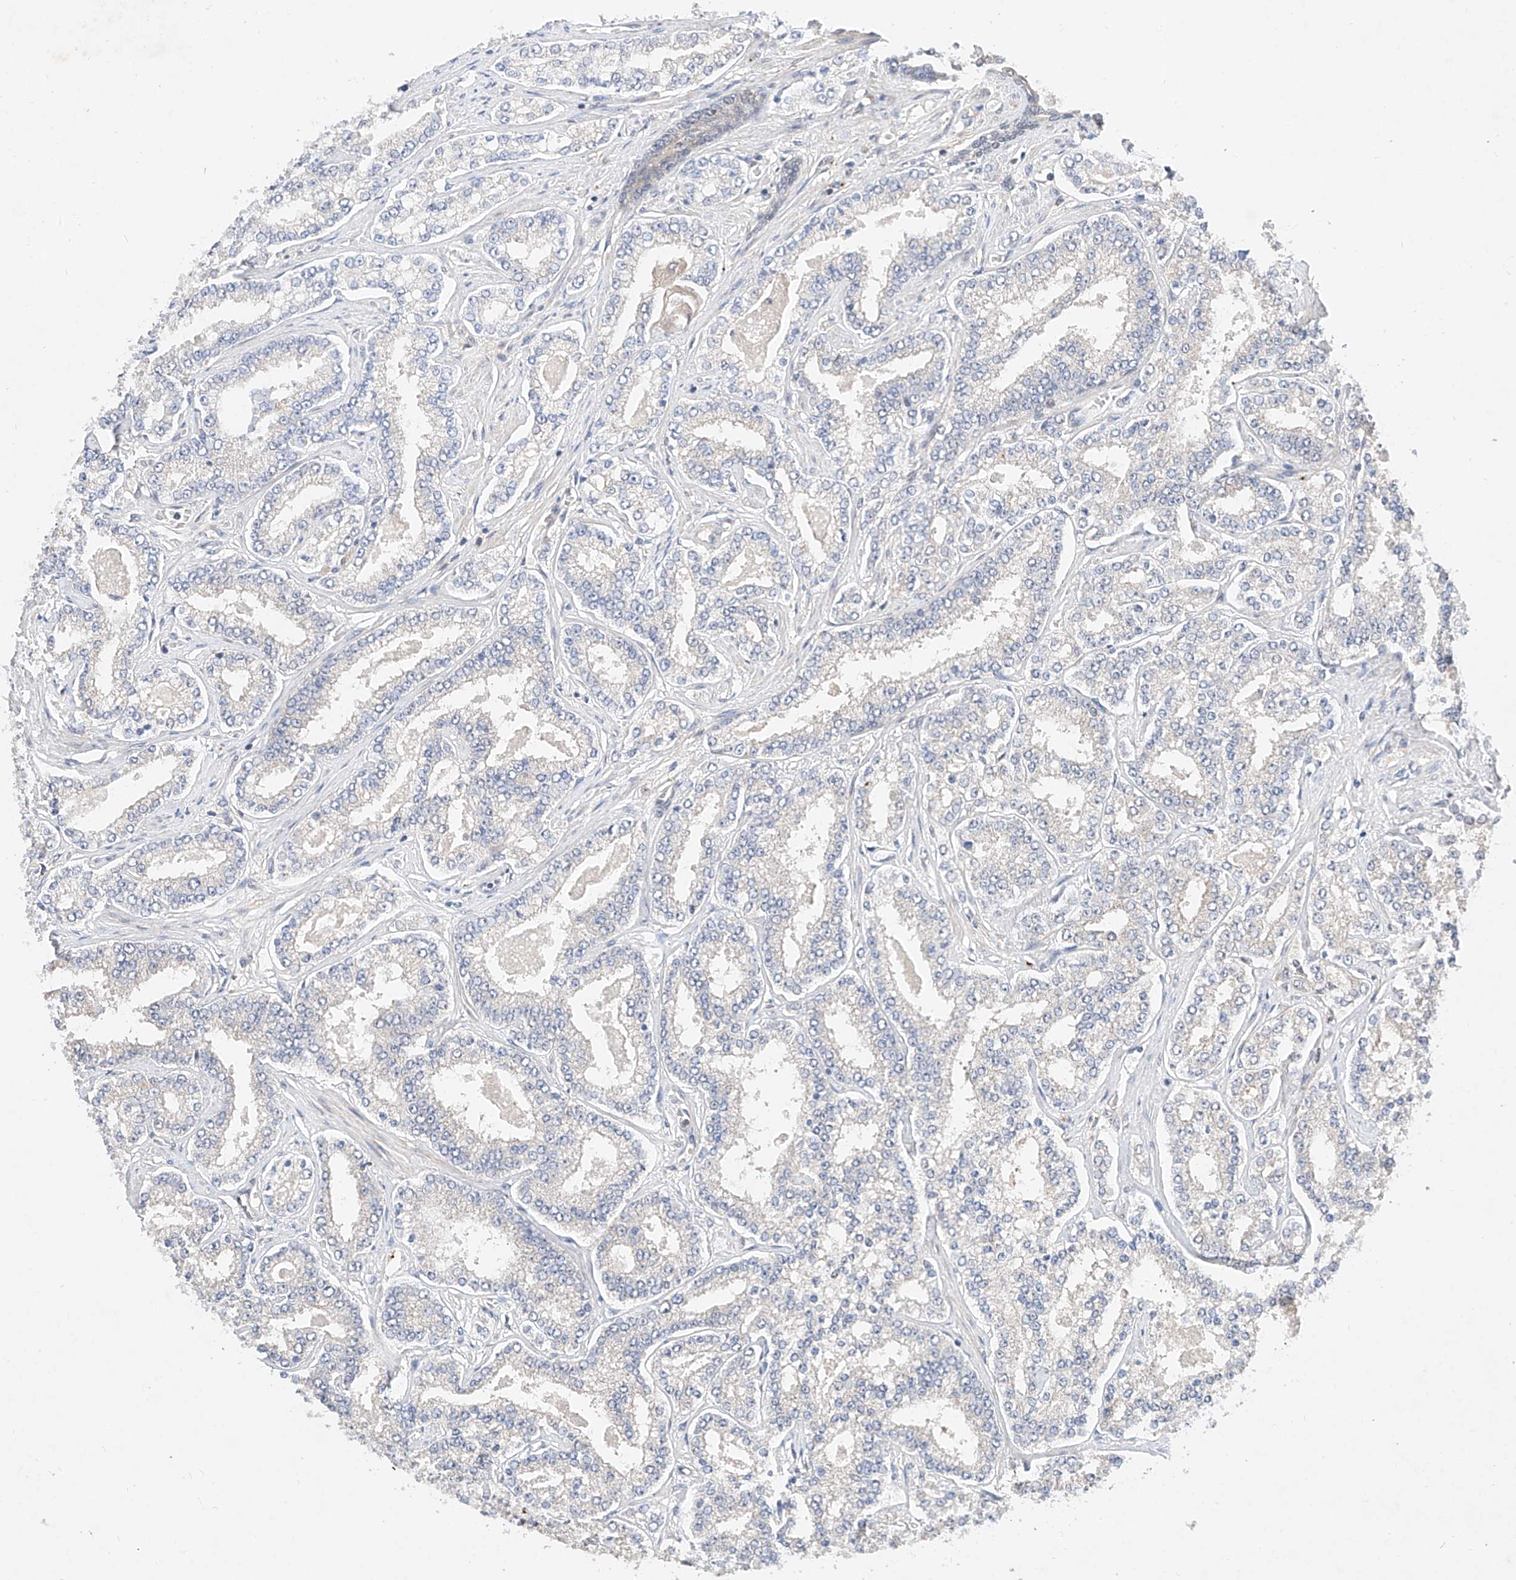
{"staining": {"intensity": "negative", "quantity": "none", "location": "none"}, "tissue": "prostate cancer", "cell_type": "Tumor cells", "image_type": "cancer", "snomed": [{"axis": "morphology", "description": "Normal tissue, NOS"}, {"axis": "morphology", "description": "Adenocarcinoma, High grade"}, {"axis": "topography", "description": "Prostate"}], "caption": "Immunohistochemical staining of human prostate cancer shows no significant expression in tumor cells.", "gene": "ZSCAN4", "patient": {"sex": "male", "age": 83}}